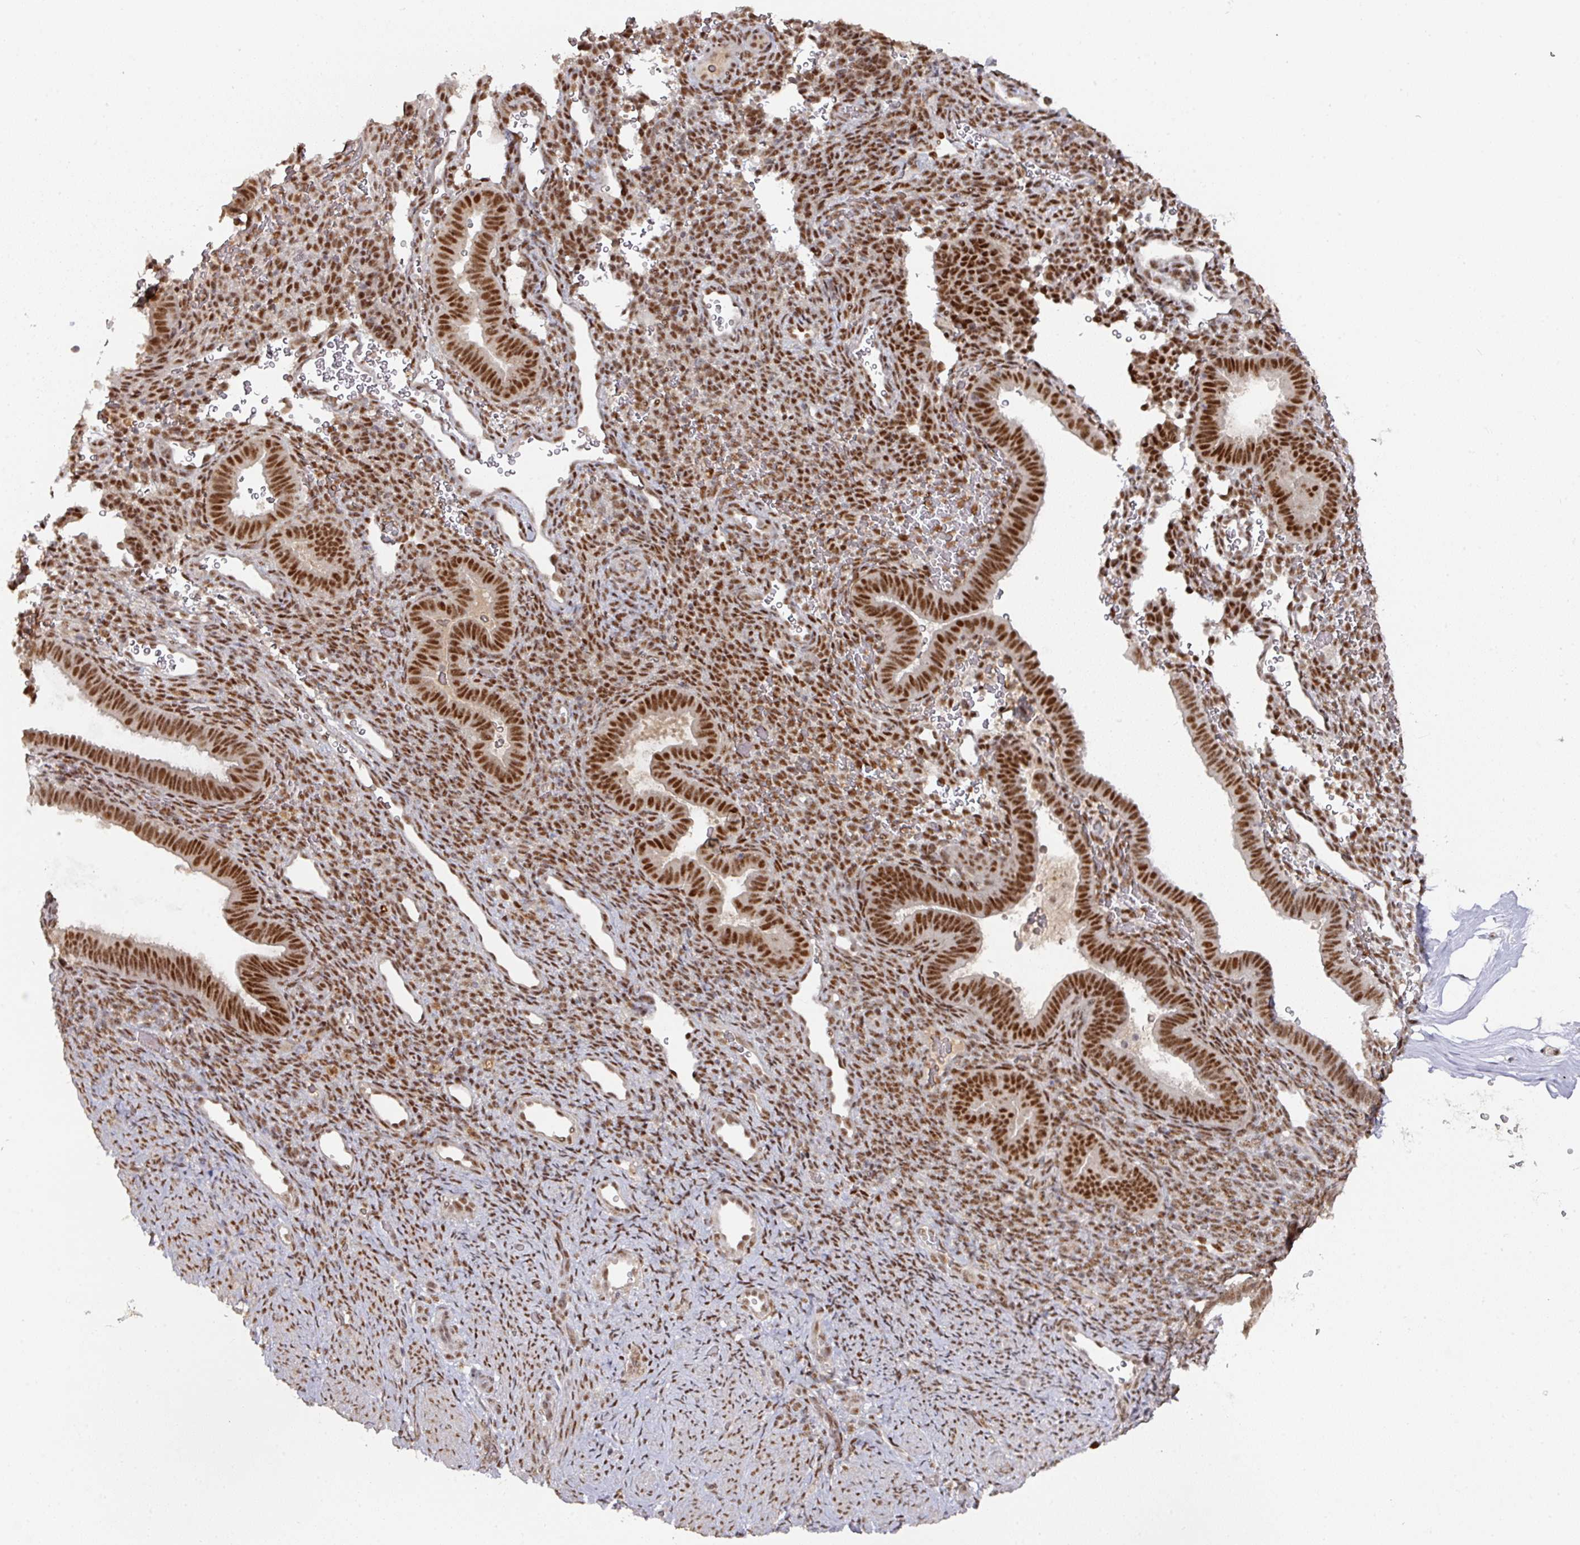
{"staining": {"intensity": "strong", "quantity": "25%-75%", "location": "nuclear"}, "tissue": "endometrium", "cell_type": "Cells in endometrial stroma", "image_type": "normal", "snomed": [{"axis": "morphology", "description": "Normal tissue, NOS"}, {"axis": "topography", "description": "Endometrium"}], "caption": "Immunohistochemistry (DAB) staining of normal human endometrium demonstrates strong nuclear protein staining in approximately 25%-75% of cells in endometrial stroma.", "gene": "ENSG00000289690", "patient": {"sex": "female", "age": 34}}